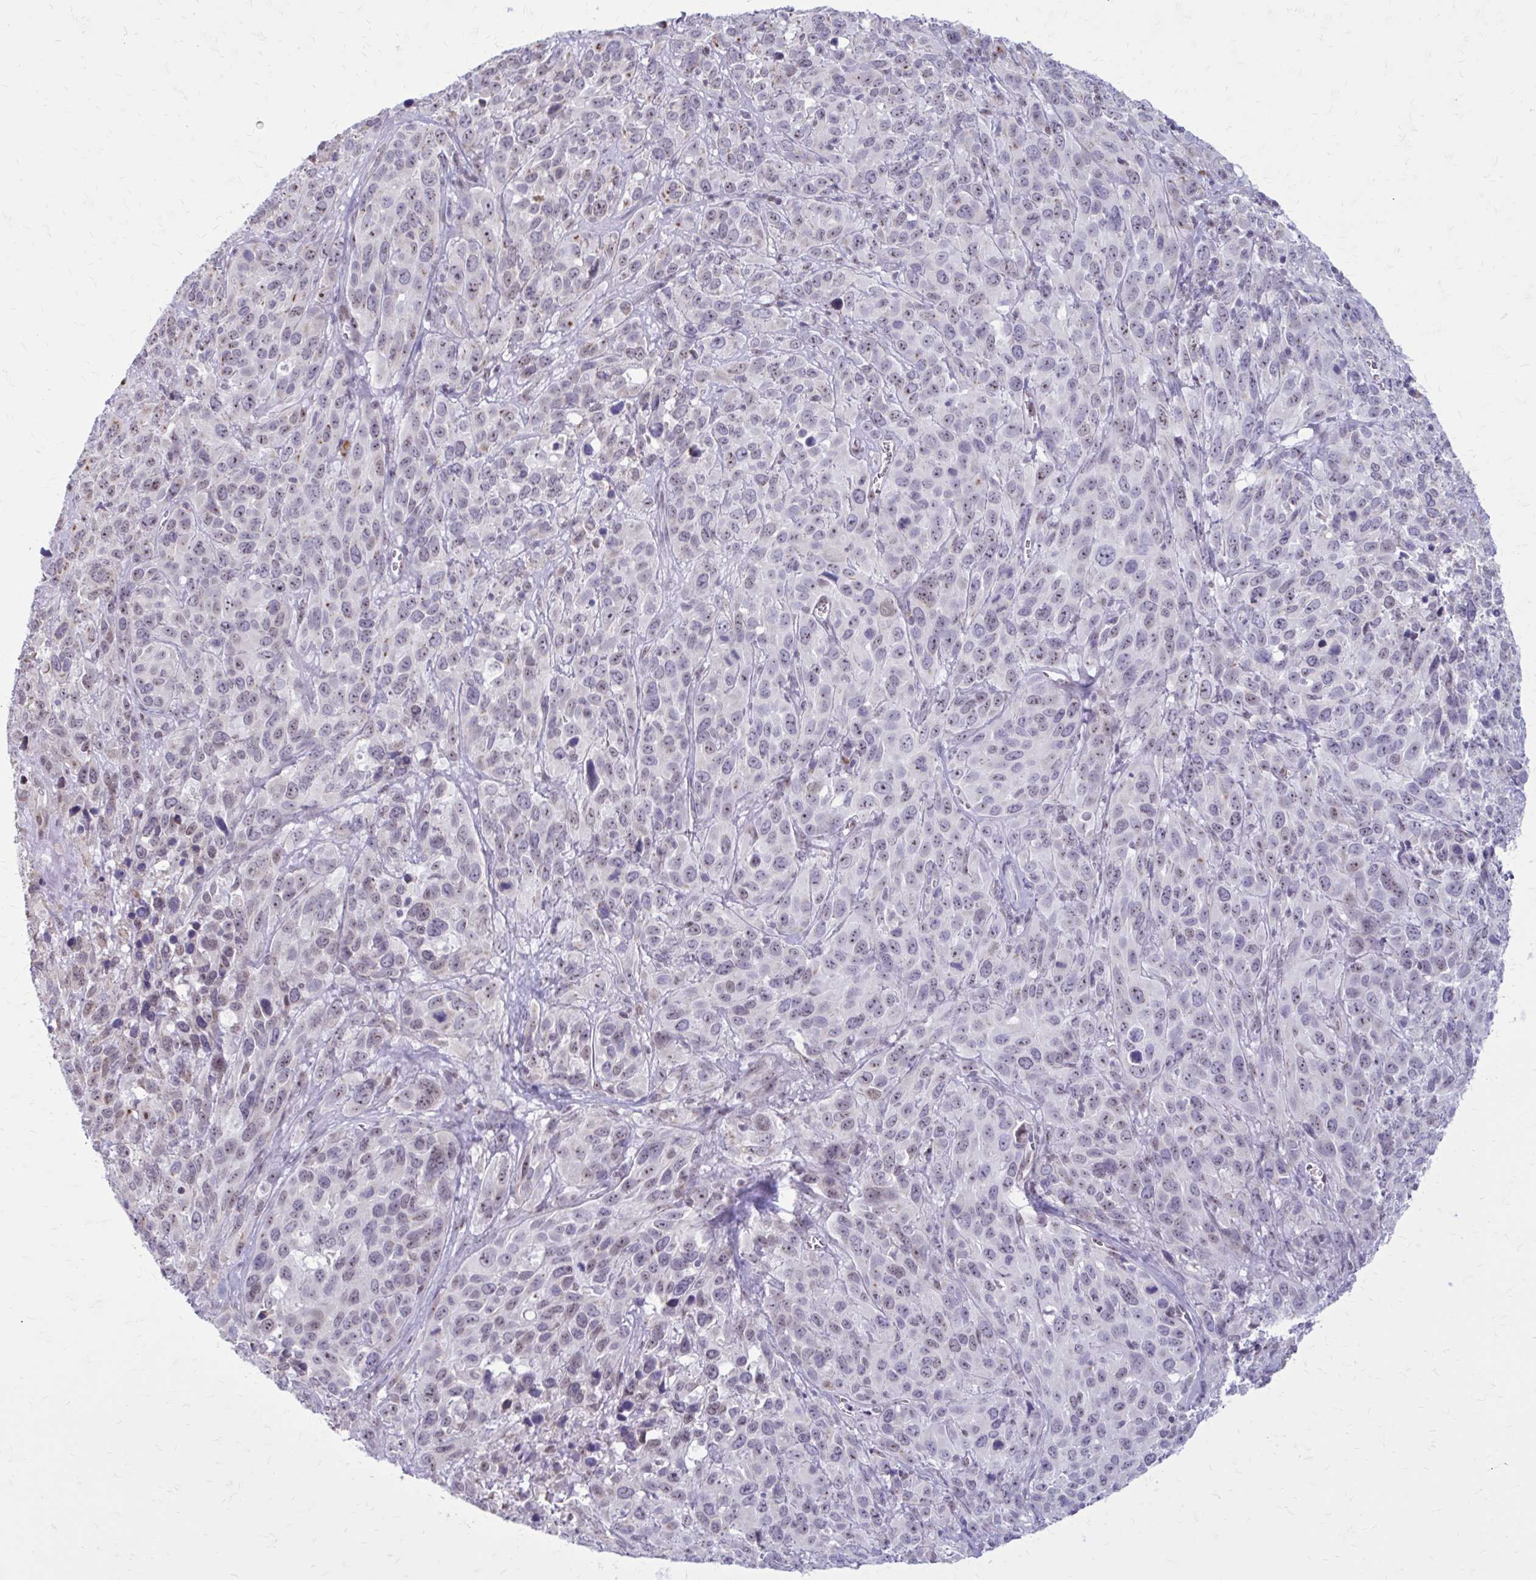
{"staining": {"intensity": "weak", "quantity": "25%-75%", "location": "nuclear"}, "tissue": "cervical cancer", "cell_type": "Tumor cells", "image_type": "cancer", "snomed": [{"axis": "morphology", "description": "Normal tissue, NOS"}, {"axis": "morphology", "description": "Squamous cell carcinoma, NOS"}, {"axis": "topography", "description": "Cervix"}], "caption": "Cervical cancer was stained to show a protein in brown. There is low levels of weak nuclear expression in approximately 25%-75% of tumor cells. (DAB = brown stain, brightfield microscopy at high magnification).", "gene": "PROSER1", "patient": {"sex": "female", "age": 51}}